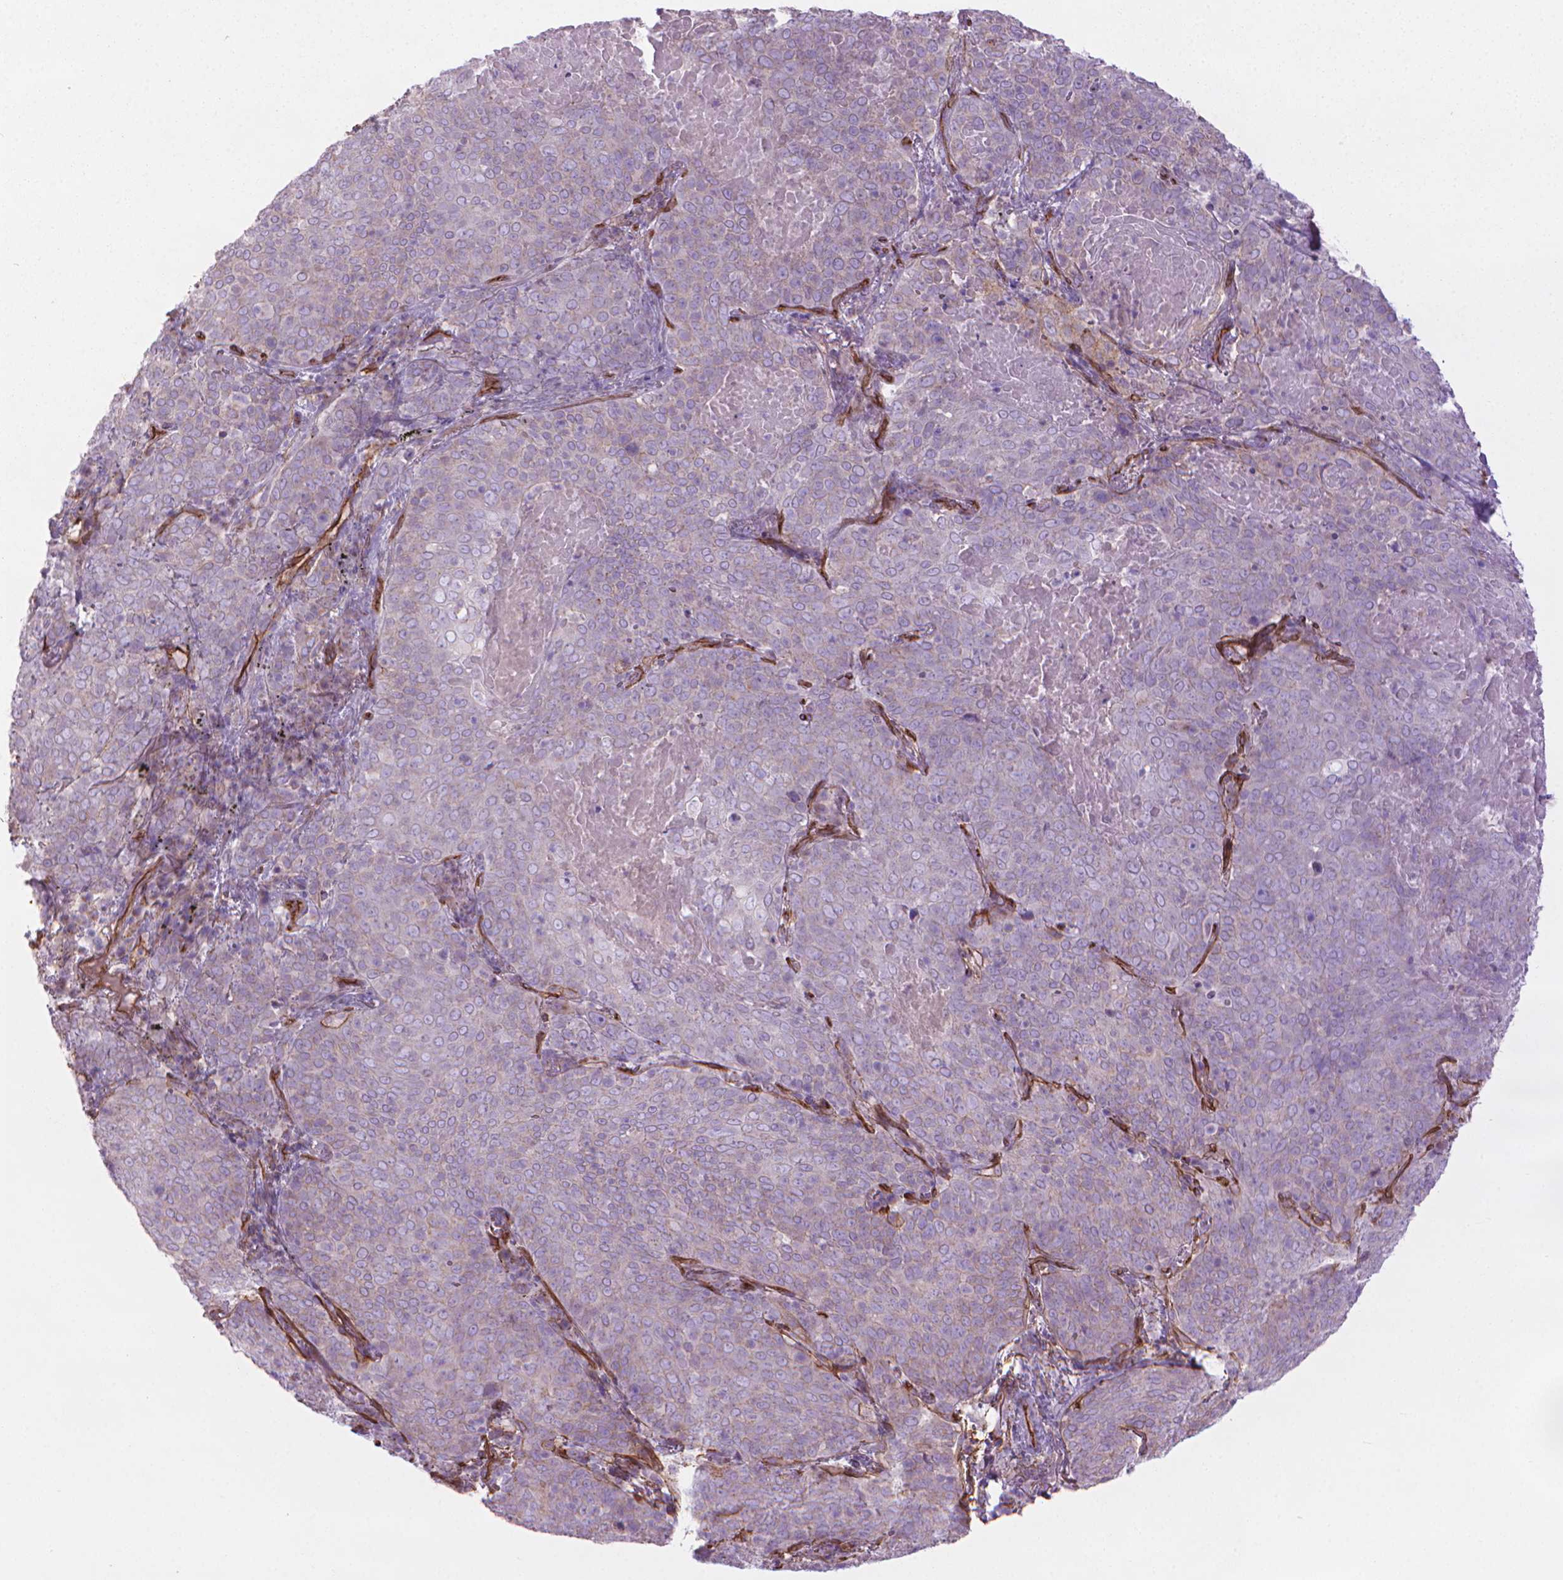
{"staining": {"intensity": "negative", "quantity": "none", "location": "none"}, "tissue": "lung cancer", "cell_type": "Tumor cells", "image_type": "cancer", "snomed": [{"axis": "morphology", "description": "Squamous cell carcinoma, NOS"}, {"axis": "topography", "description": "Lung"}], "caption": "Tumor cells show no significant staining in lung cancer. The staining is performed using DAB (3,3'-diaminobenzidine) brown chromogen with nuclei counter-stained in using hematoxylin.", "gene": "TENT5A", "patient": {"sex": "male", "age": 82}}